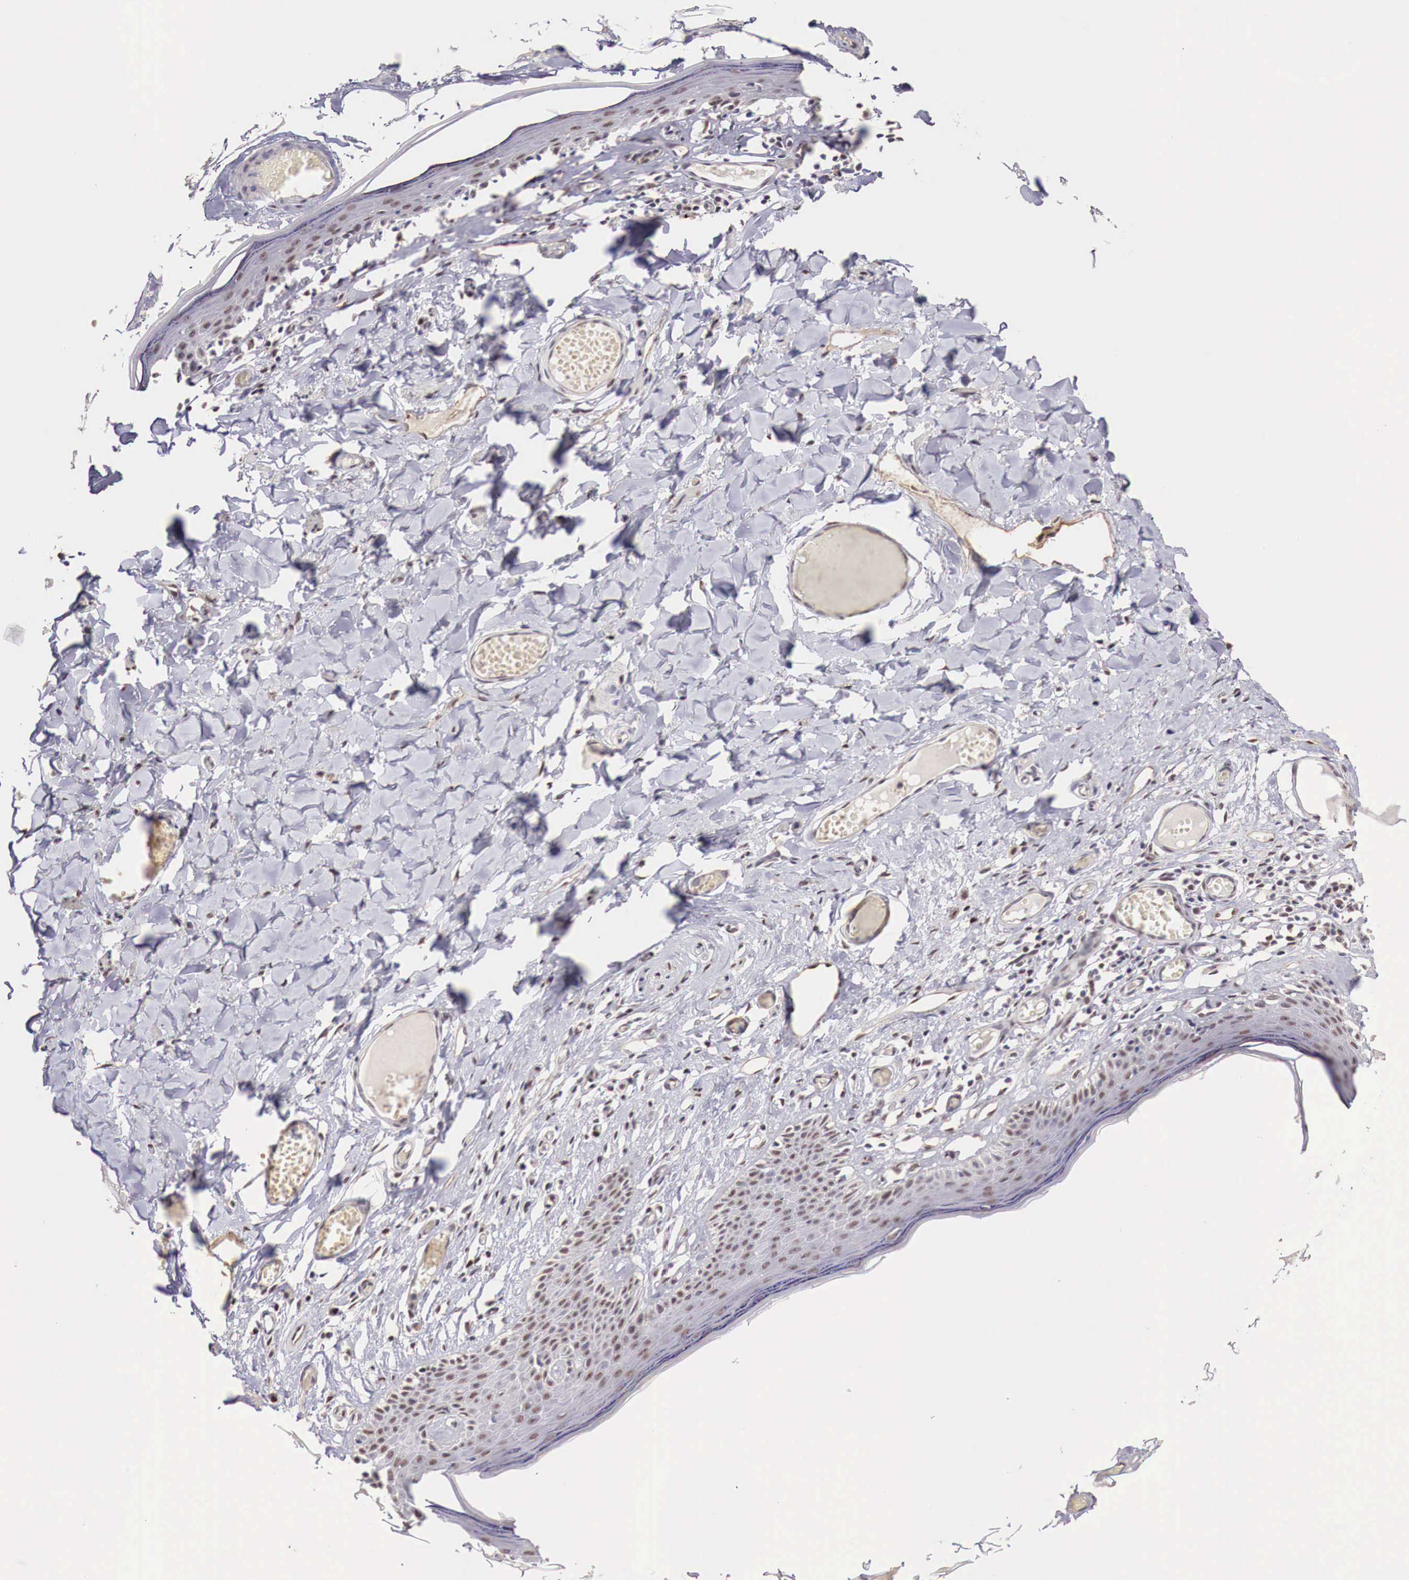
{"staining": {"intensity": "moderate", "quantity": ">75%", "location": "nuclear"}, "tissue": "skin", "cell_type": "Epidermal cells", "image_type": "normal", "snomed": [{"axis": "morphology", "description": "Normal tissue, NOS"}, {"axis": "topography", "description": "Vascular tissue"}, {"axis": "topography", "description": "Vulva"}, {"axis": "topography", "description": "Peripheral nerve tissue"}], "caption": "Protein staining demonstrates moderate nuclear staining in about >75% of epidermal cells in benign skin.", "gene": "FOXP2", "patient": {"sex": "female", "age": 86}}